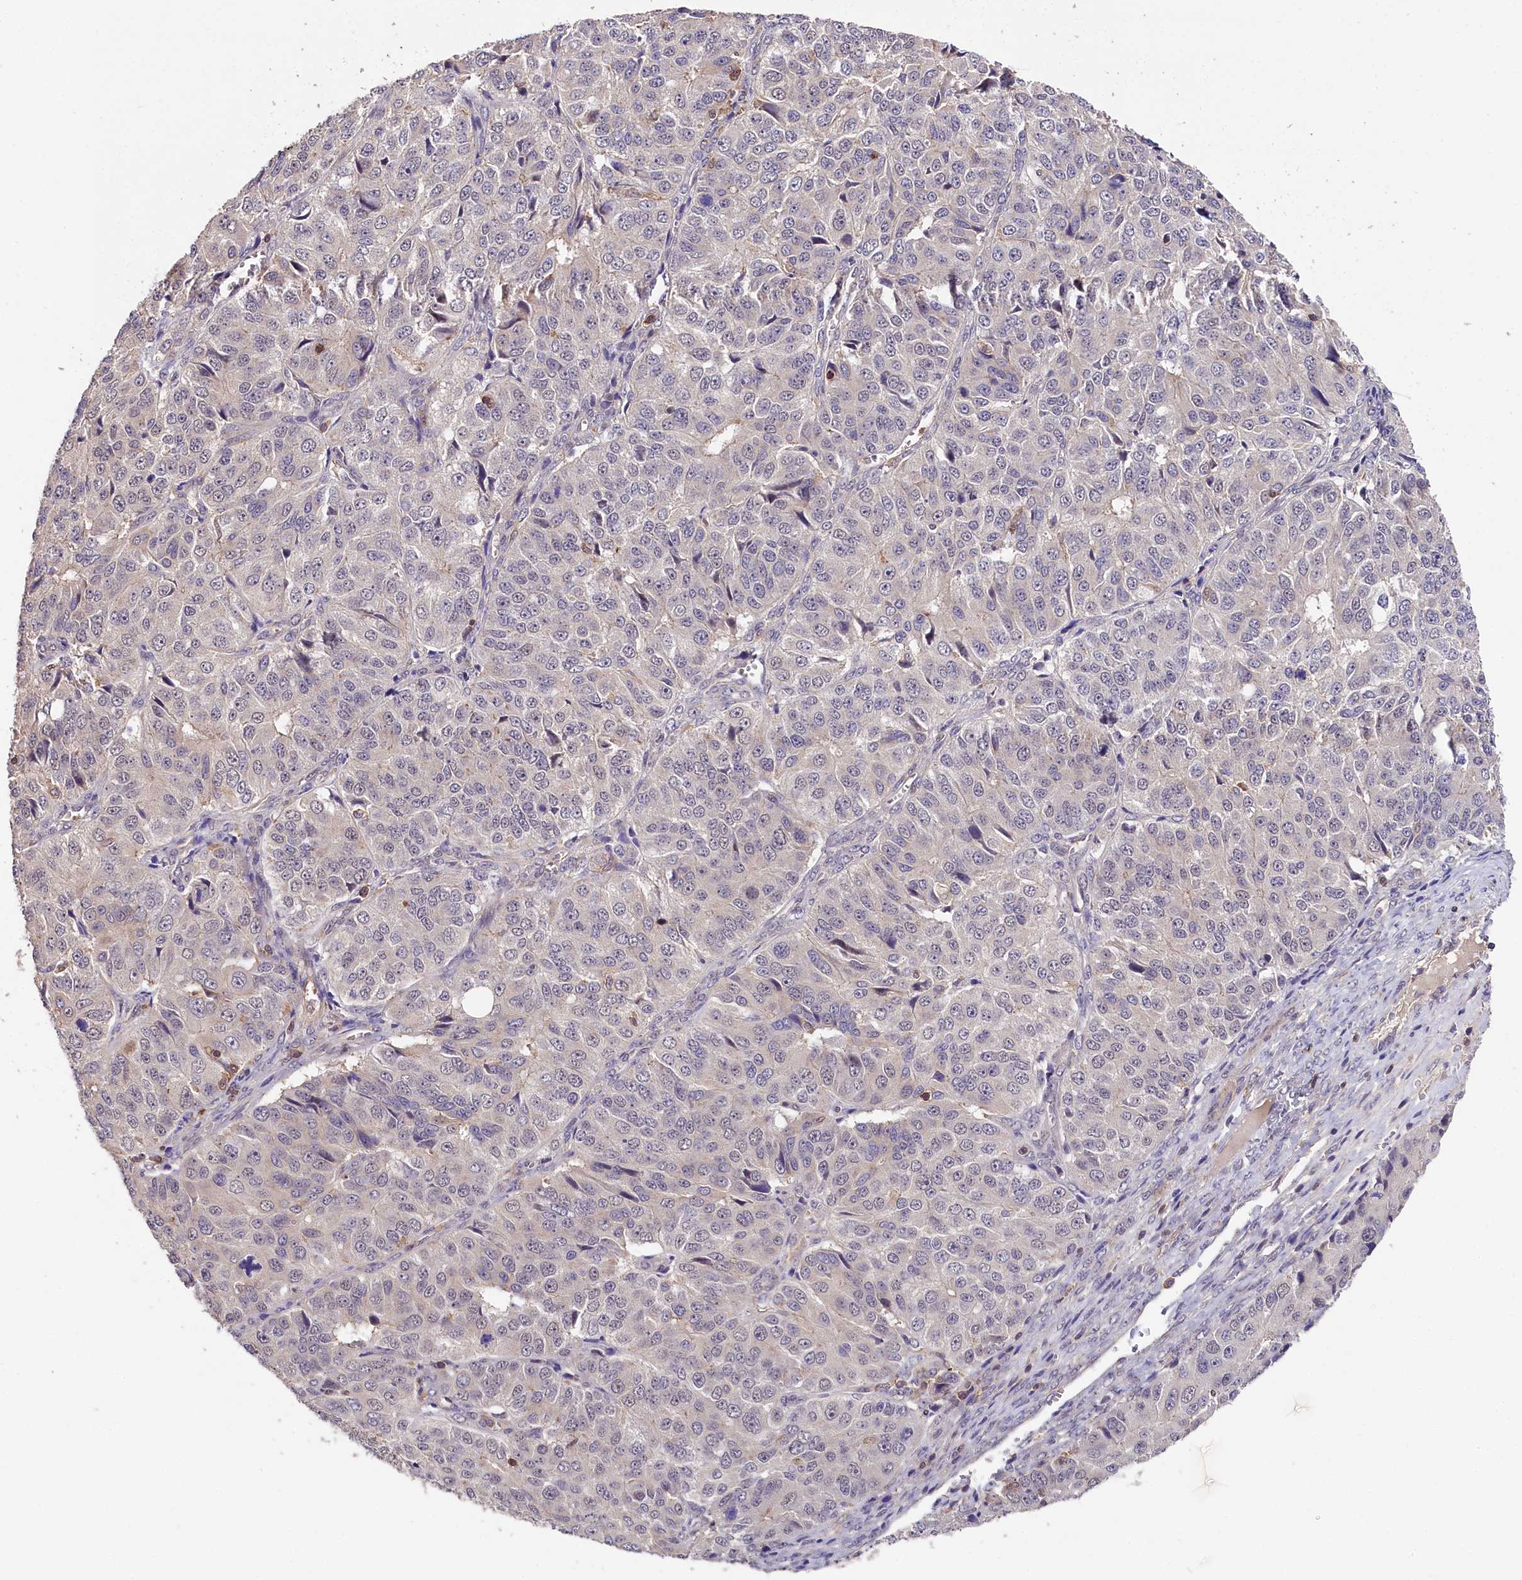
{"staining": {"intensity": "negative", "quantity": "none", "location": "none"}, "tissue": "ovarian cancer", "cell_type": "Tumor cells", "image_type": "cancer", "snomed": [{"axis": "morphology", "description": "Carcinoma, endometroid"}, {"axis": "topography", "description": "Ovary"}], "caption": "IHC histopathology image of human ovarian cancer stained for a protein (brown), which shows no positivity in tumor cells.", "gene": "SKIDA1", "patient": {"sex": "female", "age": 51}}